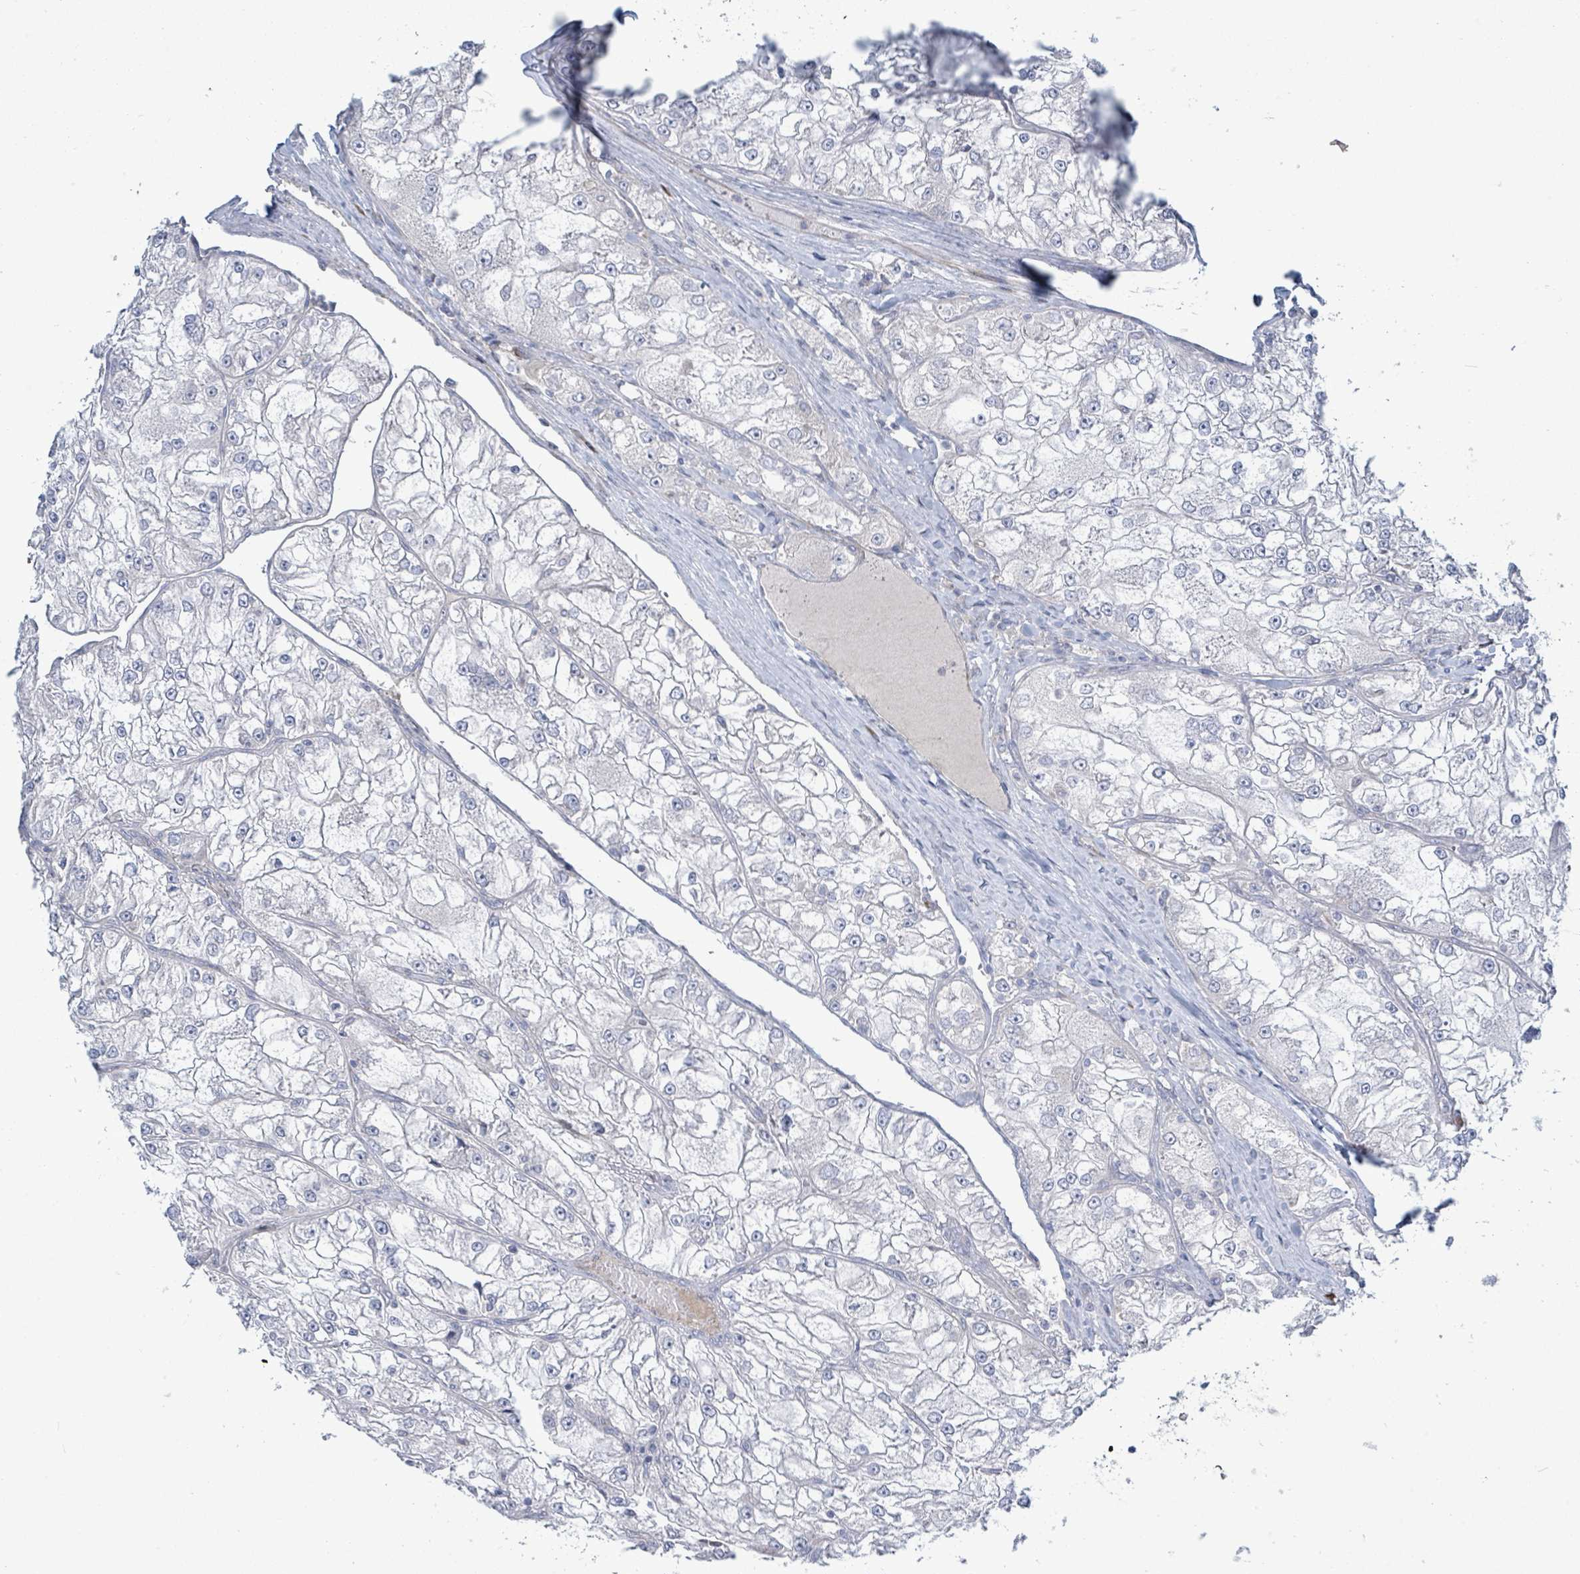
{"staining": {"intensity": "negative", "quantity": "none", "location": "none"}, "tissue": "renal cancer", "cell_type": "Tumor cells", "image_type": "cancer", "snomed": [{"axis": "morphology", "description": "Adenocarcinoma, NOS"}, {"axis": "topography", "description": "Kidney"}], "caption": "This is a image of immunohistochemistry staining of renal adenocarcinoma, which shows no staining in tumor cells.", "gene": "SIRPB1", "patient": {"sex": "female", "age": 72}}